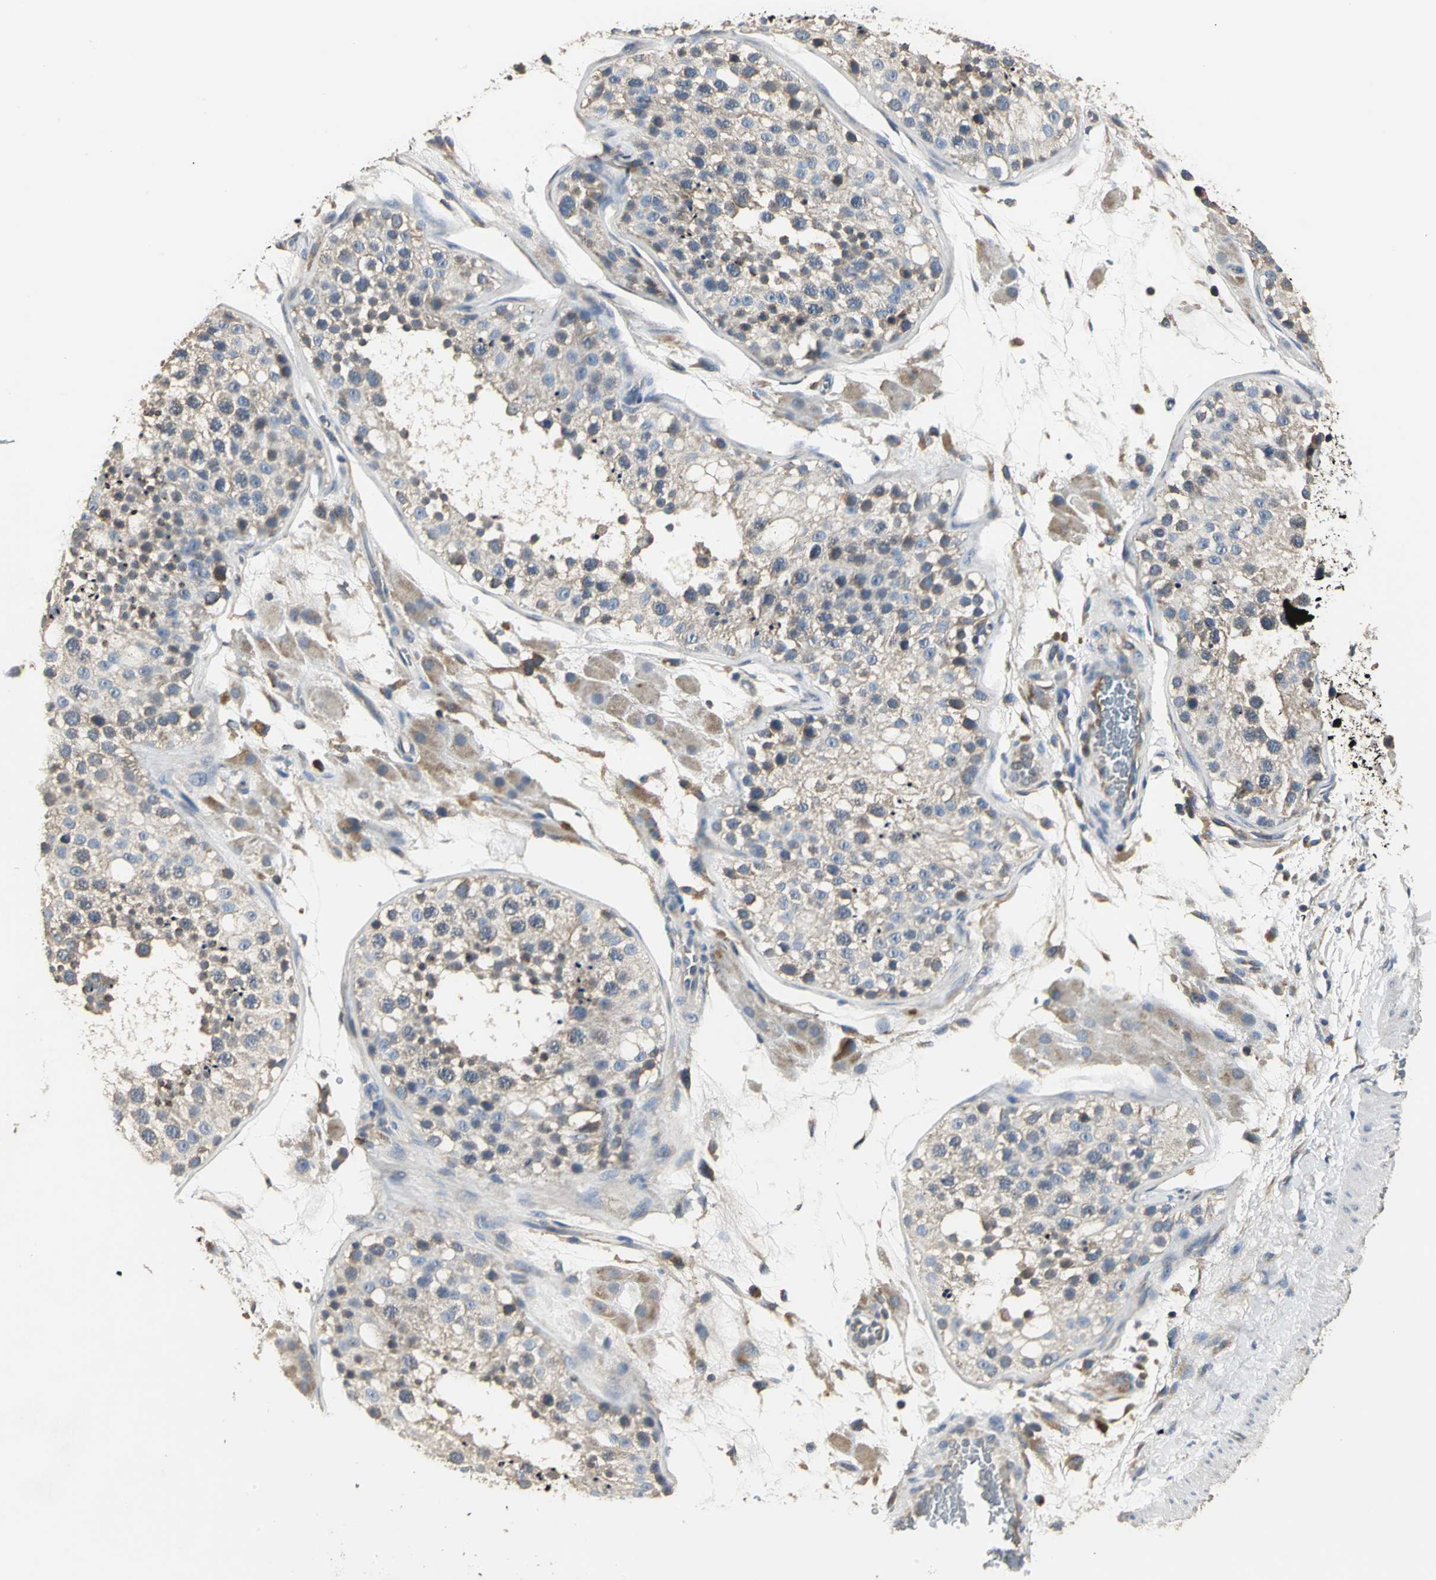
{"staining": {"intensity": "moderate", "quantity": ">75%", "location": "cytoplasmic/membranous"}, "tissue": "testis", "cell_type": "Cells in seminiferous ducts", "image_type": "normal", "snomed": [{"axis": "morphology", "description": "Normal tissue, NOS"}, {"axis": "topography", "description": "Testis"}], "caption": "DAB immunohistochemical staining of unremarkable human testis exhibits moderate cytoplasmic/membranous protein expression in about >75% of cells in seminiferous ducts. (Brightfield microscopy of DAB IHC at high magnification).", "gene": "IRF3", "patient": {"sex": "male", "age": 26}}